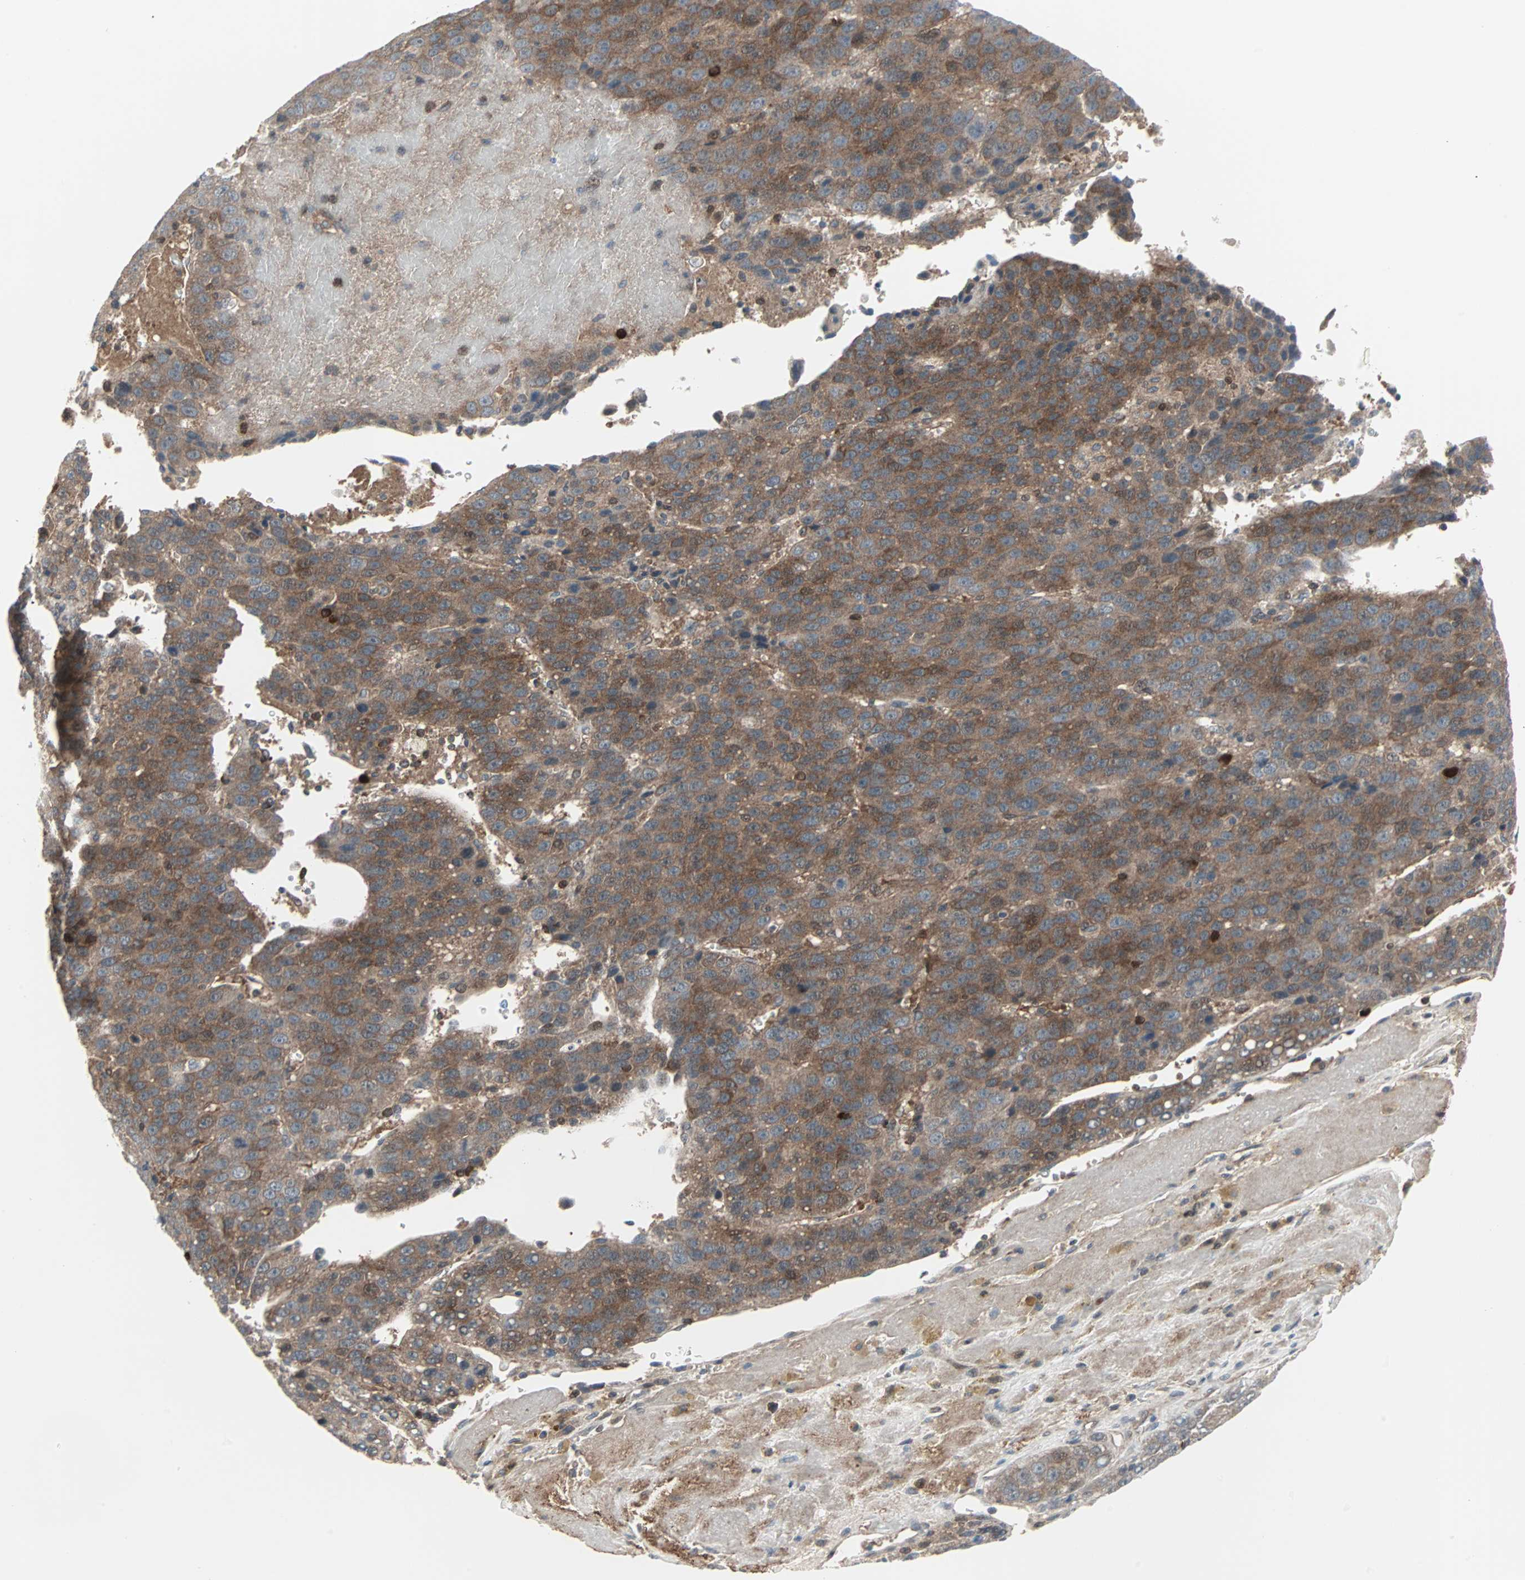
{"staining": {"intensity": "moderate", "quantity": ">75%", "location": "cytoplasmic/membranous"}, "tissue": "liver cancer", "cell_type": "Tumor cells", "image_type": "cancer", "snomed": [{"axis": "morphology", "description": "Carcinoma, Hepatocellular, NOS"}, {"axis": "topography", "description": "Liver"}], "caption": "Immunohistochemical staining of human liver cancer (hepatocellular carcinoma) demonstrates medium levels of moderate cytoplasmic/membranous expression in approximately >75% of tumor cells.", "gene": "CASP3", "patient": {"sex": "female", "age": 53}}